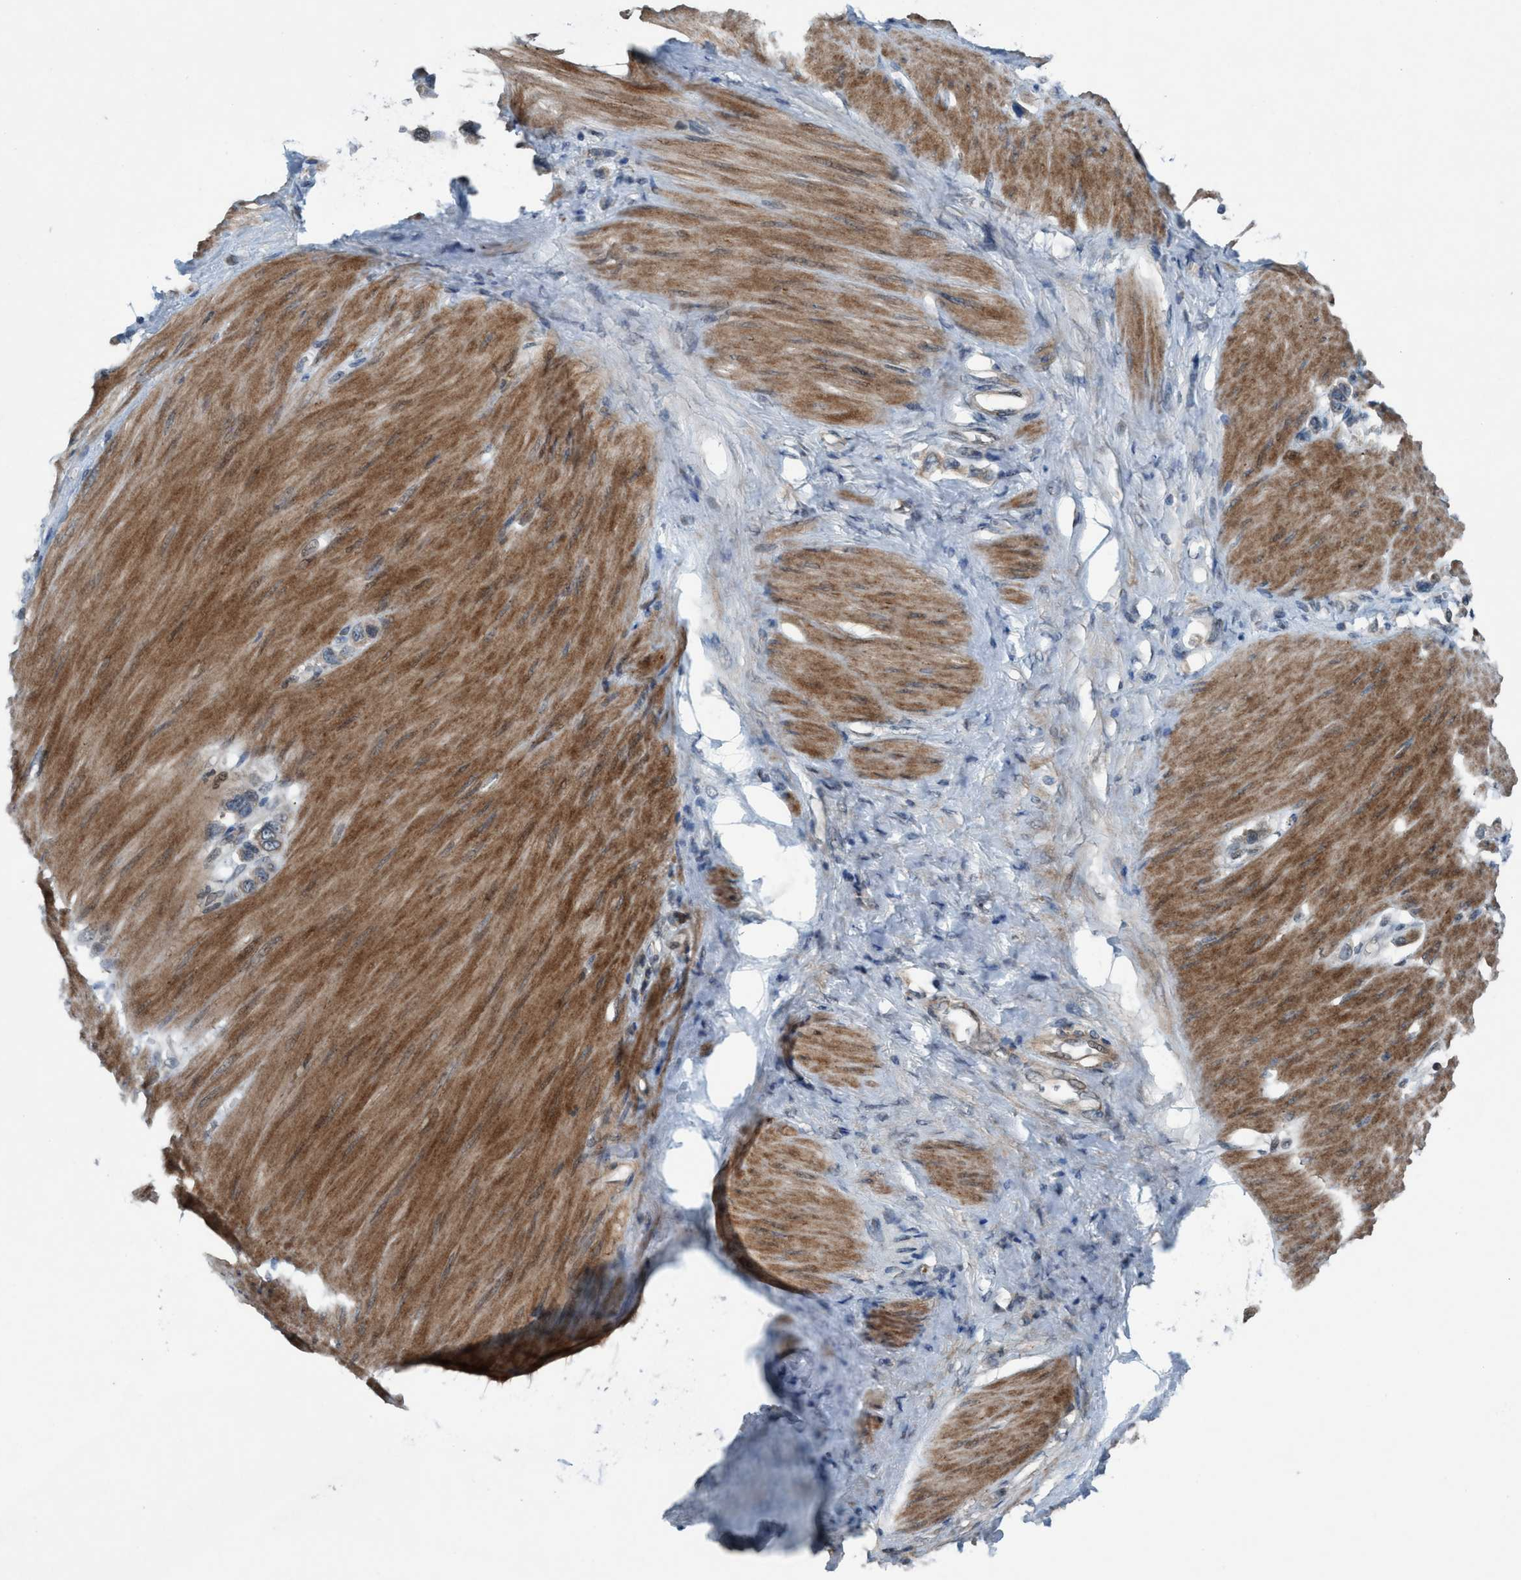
{"staining": {"intensity": "weak", "quantity": "25%-75%", "location": "cytoplasmic/membranous"}, "tissue": "stomach cancer", "cell_type": "Tumor cells", "image_type": "cancer", "snomed": [{"axis": "morphology", "description": "Adenocarcinoma, NOS"}, {"axis": "topography", "description": "Stomach"}], "caption": "About 25%-75% of tumor cells in human adenocarcinoma (stomach) show weak cytoplasmic/membranous protein expression as visualized by brown immunohistochemical staining.", "gene": "NISCH", "patient": {"sex": "female", "age": 65}}